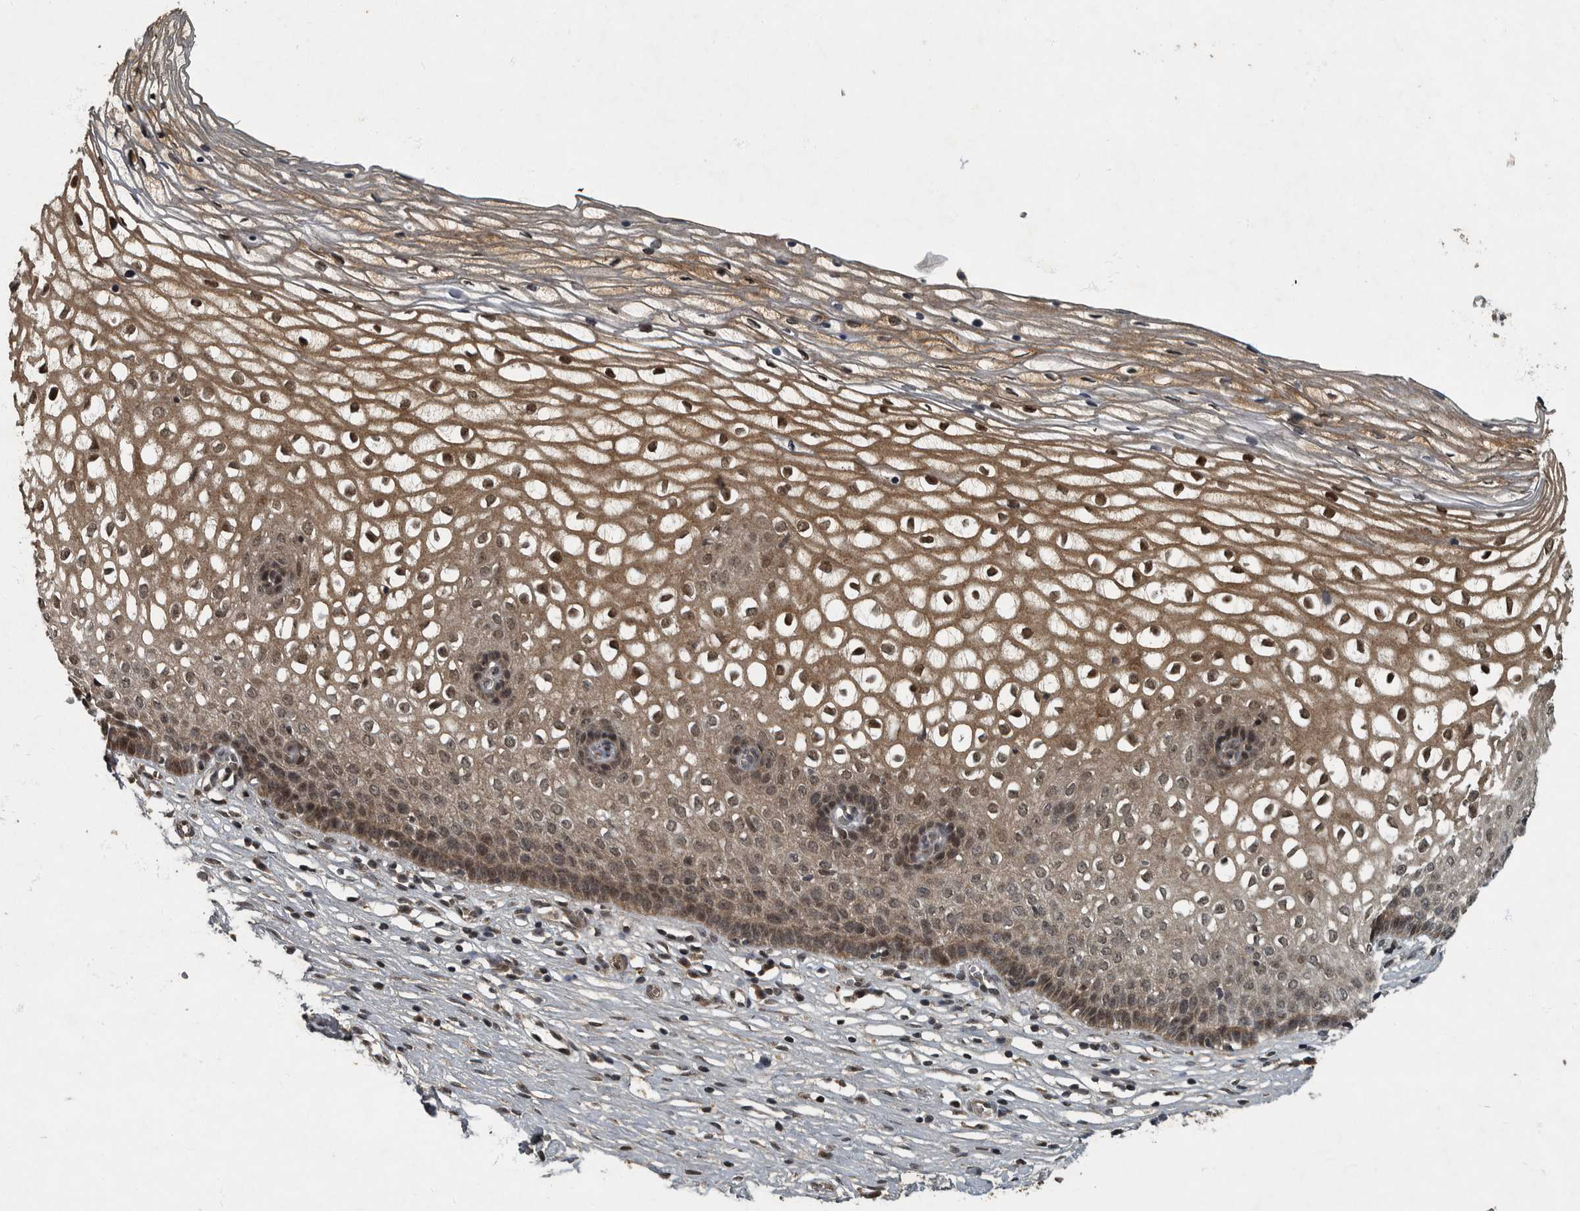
{"staining": {"intensity": "weak", "quantity": "<25%", "location": "cytoplasmic/membranous"}, "tissue": "cervix", "cell_type": "Glandular cells", "image_type": "normal", "snomed": [{"axis": "morphology", "description": "Normal tissue, NOS"}, {"axis": "topography", "description": "Cervix"}], "caption": "A histopathology image of cervix stained for a protein shows no brown staining in glandular cells.", "gene": "FOXO1", "patient": {"sex": "female", "age": 27}}